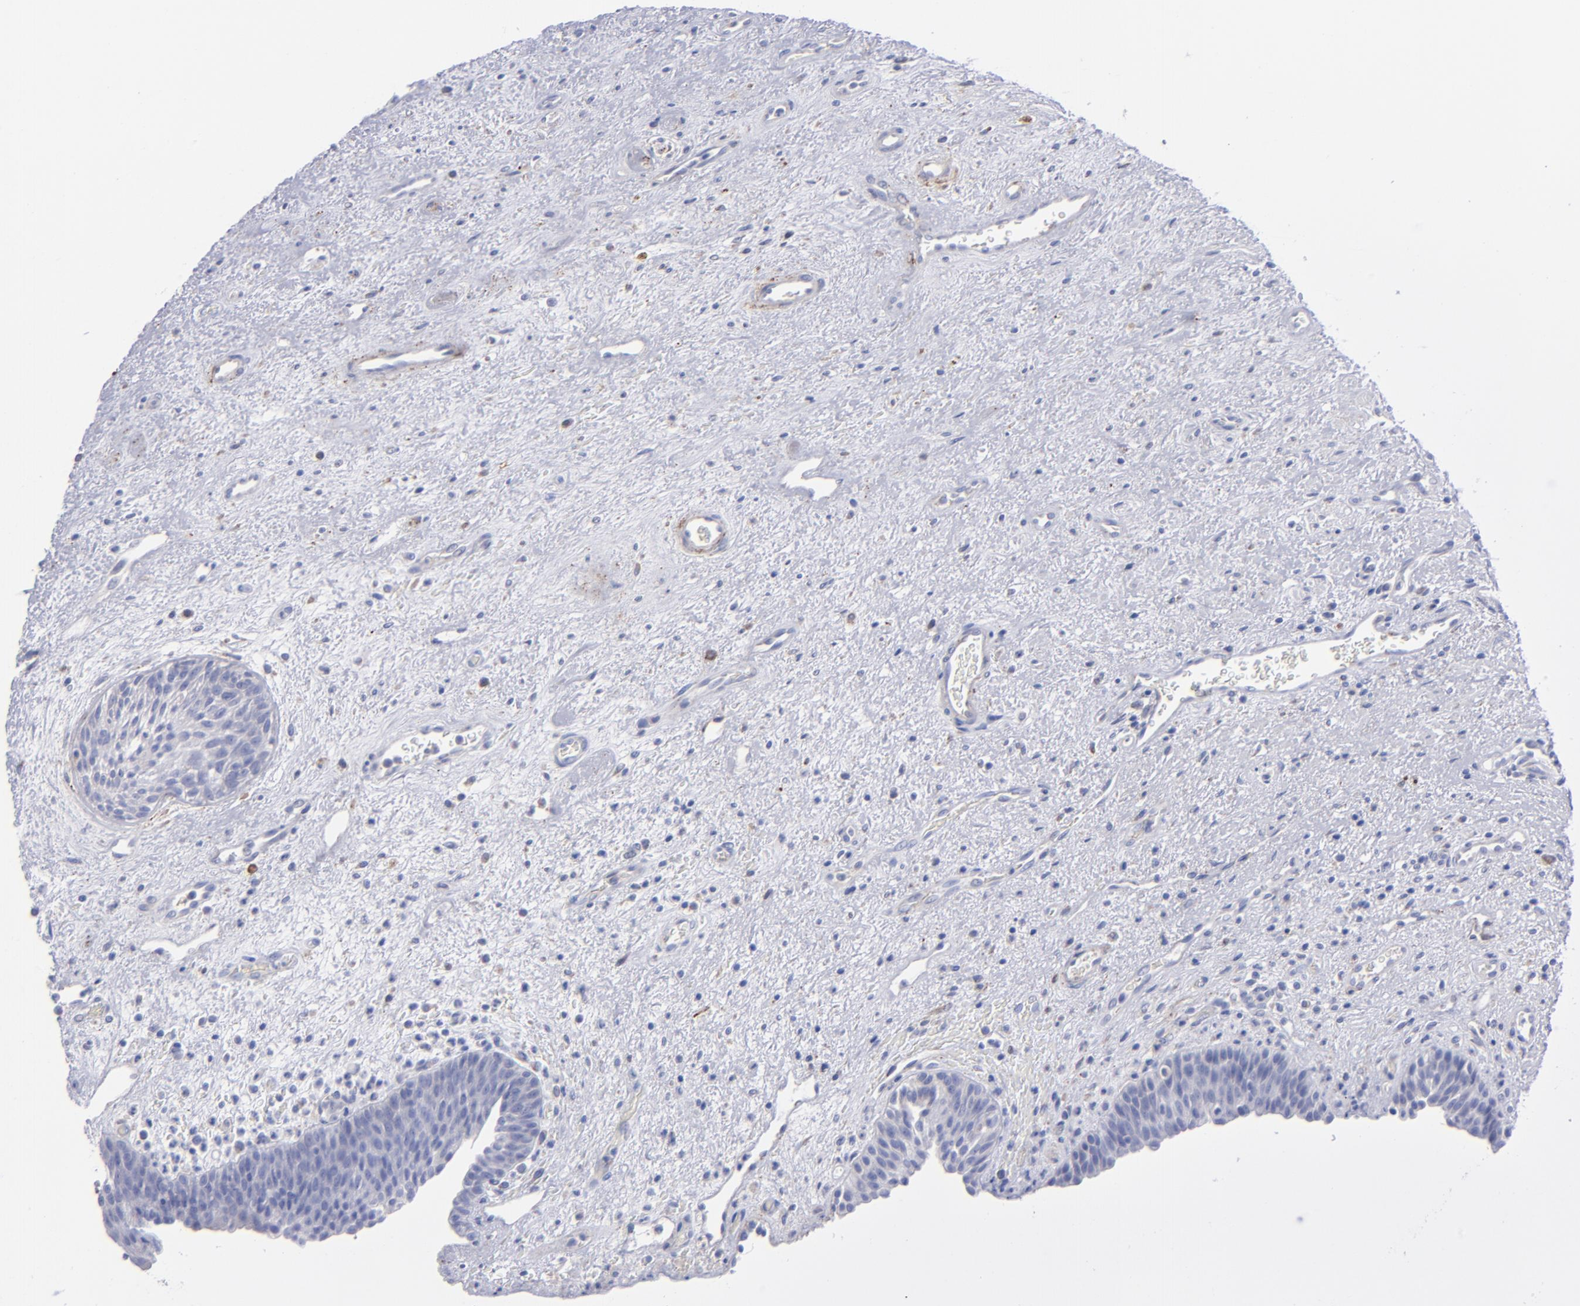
{"staining": {"intensity": "negative", "quantity": "none", "location": "none"}, "tissue": "urinary bladder", "cell_type": "Urothelial cells", "image_type": "normal", "snomed": [{"axis": "morphology", "description": "Normal tissue, NOS"}, {"axis": "topography", "description": "Urinary bladder"}], "caption": "Immunohistochemical staining of unremarkable human urinary bladder demonstrates no significant positivity in urothelial cells. Nuclei are stained in blue.", "gene": "MFGE8", "patient": {"sex": "male", "age": 48}}